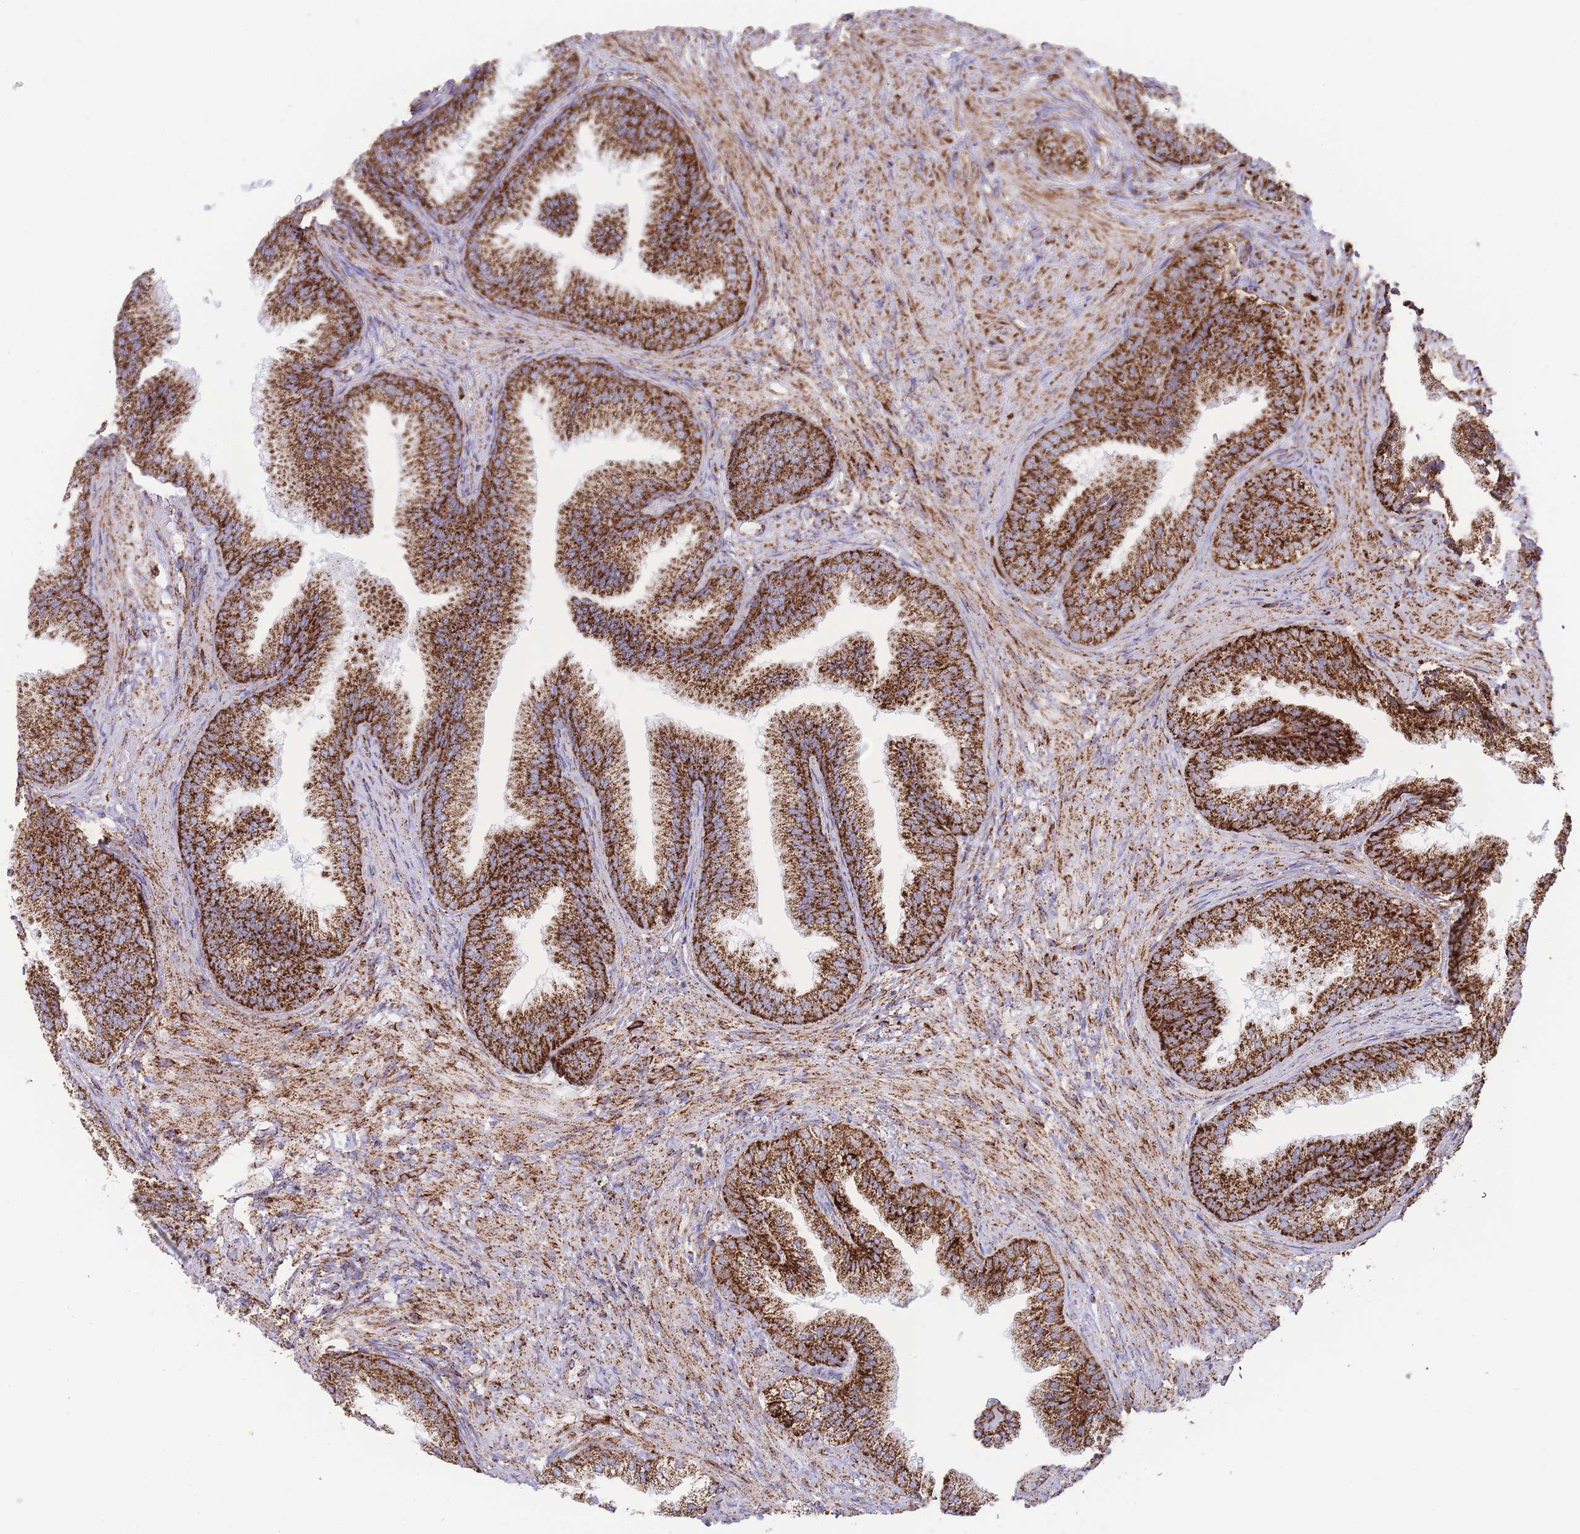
{"staining": {"intensity": "strong", "quantity": ">75%", "location": "cytoplasmic/membranous"}, "tissue": "prostate", "cell_type": "Glandular cells", "image_type": "normal", "snomed": [{"axis": "morphology", "description": "Normal tissue, NOS"}, {"axis": "topography", "description": "Prostate"}], "caption": "Protein analysis of unremarkable prostate exhibits strong cytoplasmic/membranous positivity in approximately >75% of glandular cells. The staining was performed using DAB (3,3'-diaminobenzidine), with brown indicating positive protein expression. Nuclei are stained blue with hematoxylin.", "gene": "GSTM1", "patient": {"sex": "male", "age": 76}}